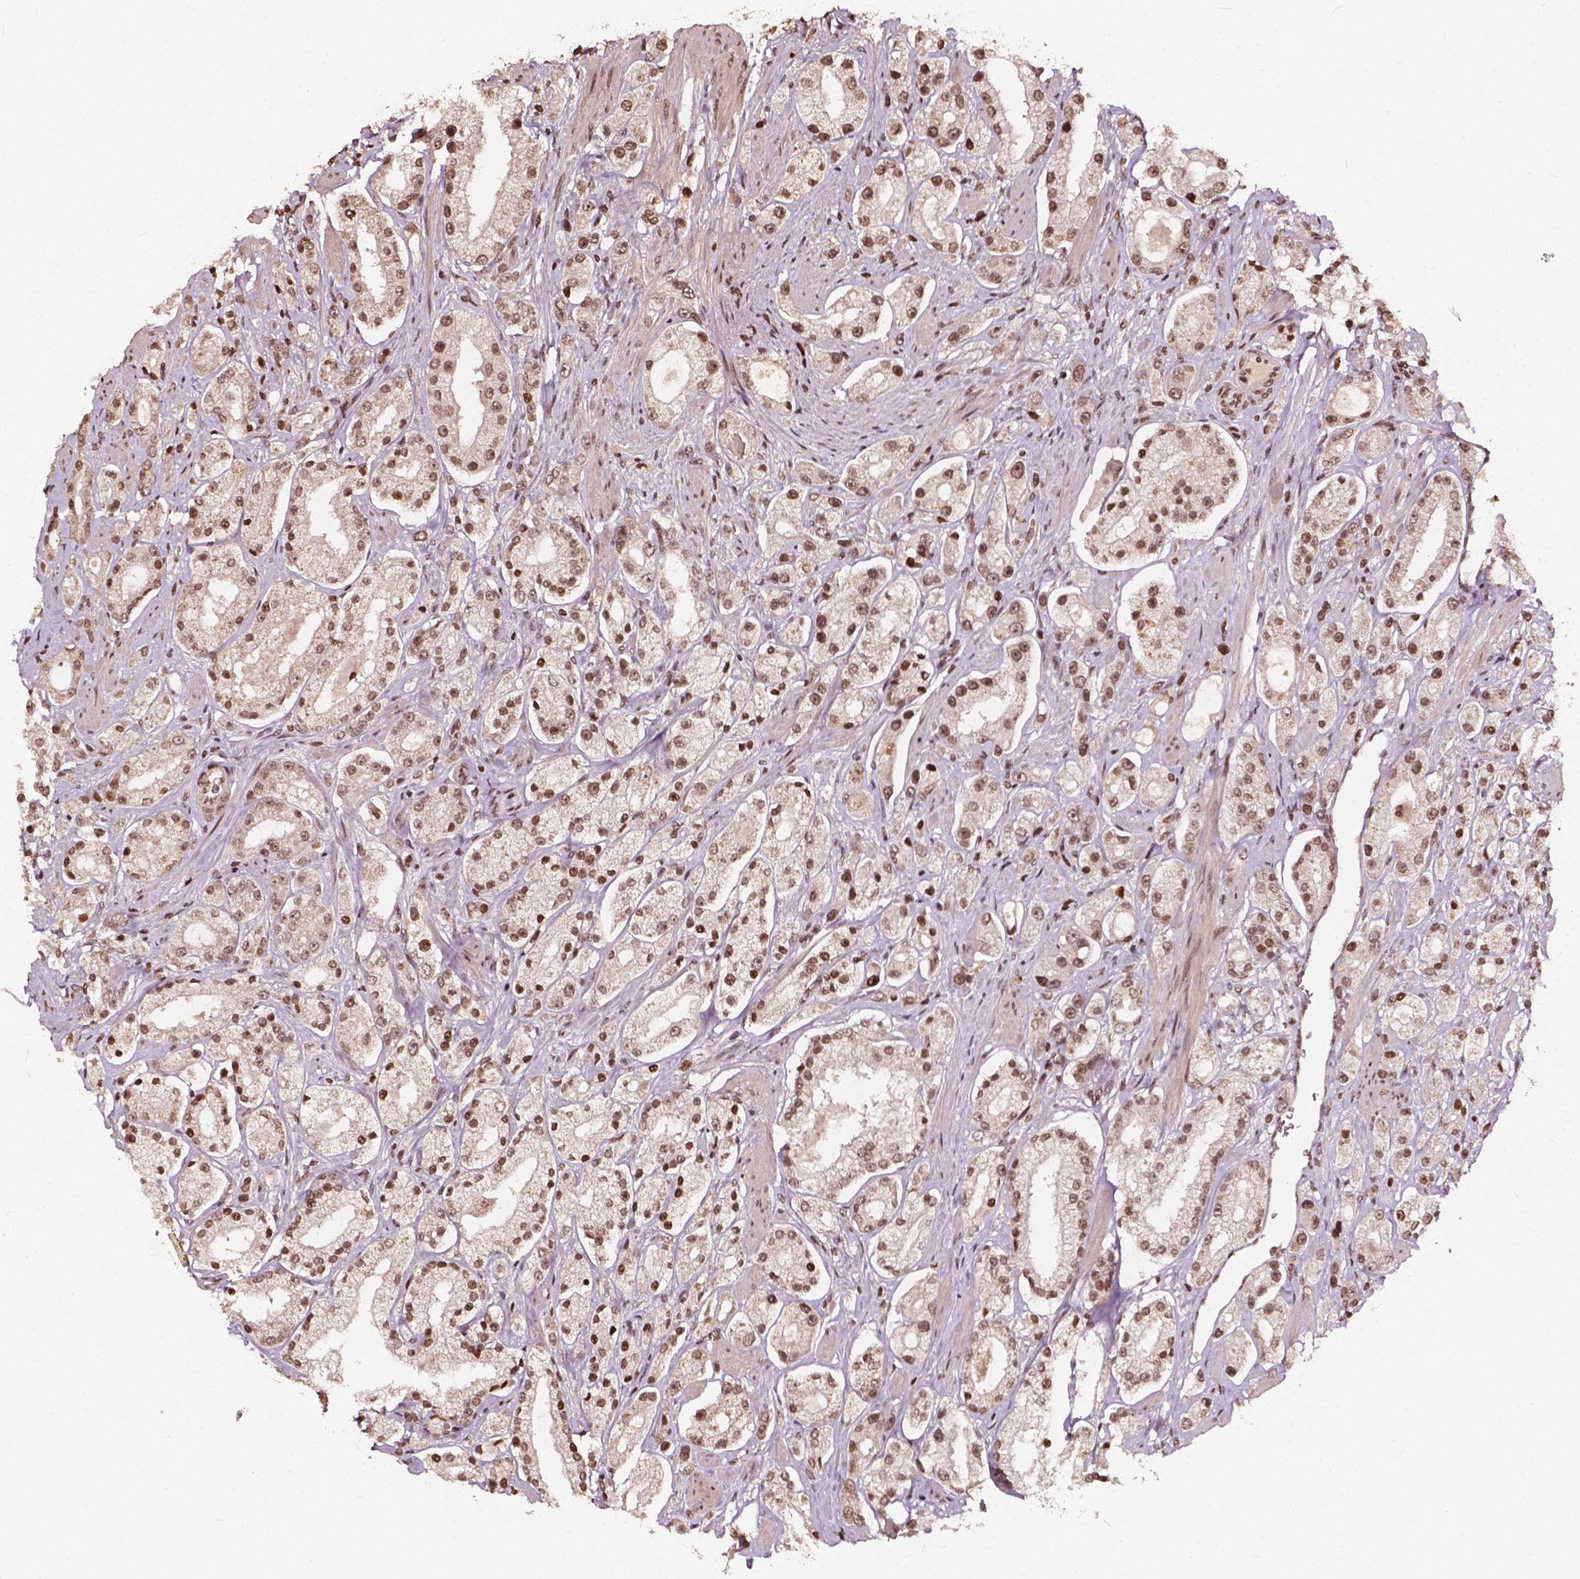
{"staining": {"intensity": "moderate", "quantity": ">75%", "location": "nuclear"}, "tissue": "prostate cancer", "cell_type": "Tumor cells", "image_type": "cancer", "snomed": [{"axis": "morphology", "description": "Adenocarcinoma, High grade"}, {"axis": "topography", "description": "Prostate"}], "caption": "Tumor cells reveal moderate nuclear staining in approximately >75% of cells in prostate cancer.", "gene": "H3C14", "patient": {"sex": "male", "age": 67}}